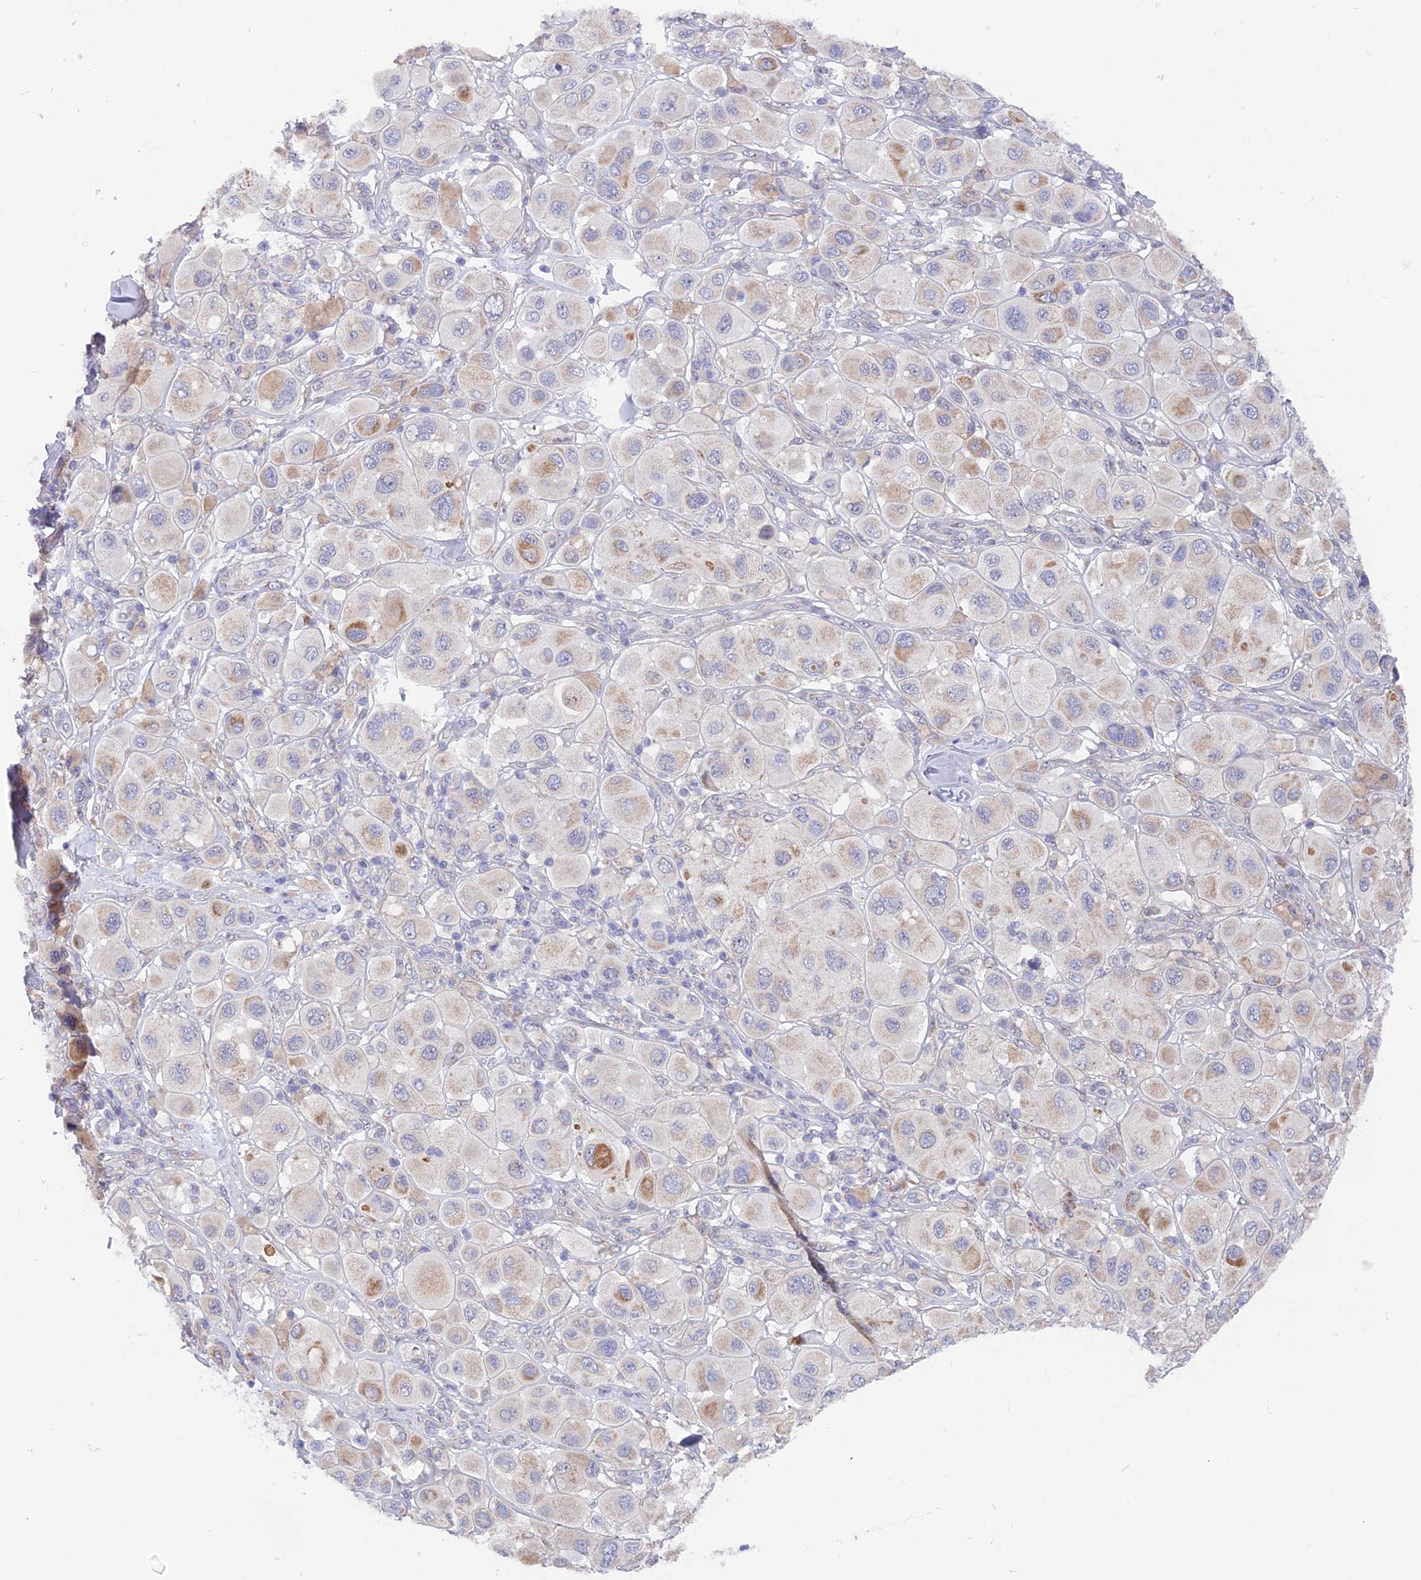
{"staining": {"intensity": "moderate", "quantity": "<25%", "location": "cytoplasmic/membranous"}, "tissue": "melanoma", "cell_type": "Tumor cells", "image_type": "cancer", "snomed": [{"axis": "morphology", "description": "Malignant melanoma, Metastatic site"}, {"axis": "topography", "description": "Skin"}], "caption": "Protein analysis of melanoma tissue displays moderate cytoplasmic/membranous positivity in about <25% of tumor cells.", "gene": "PLAC9", "patient": {"sex": "male", "age": 41}}